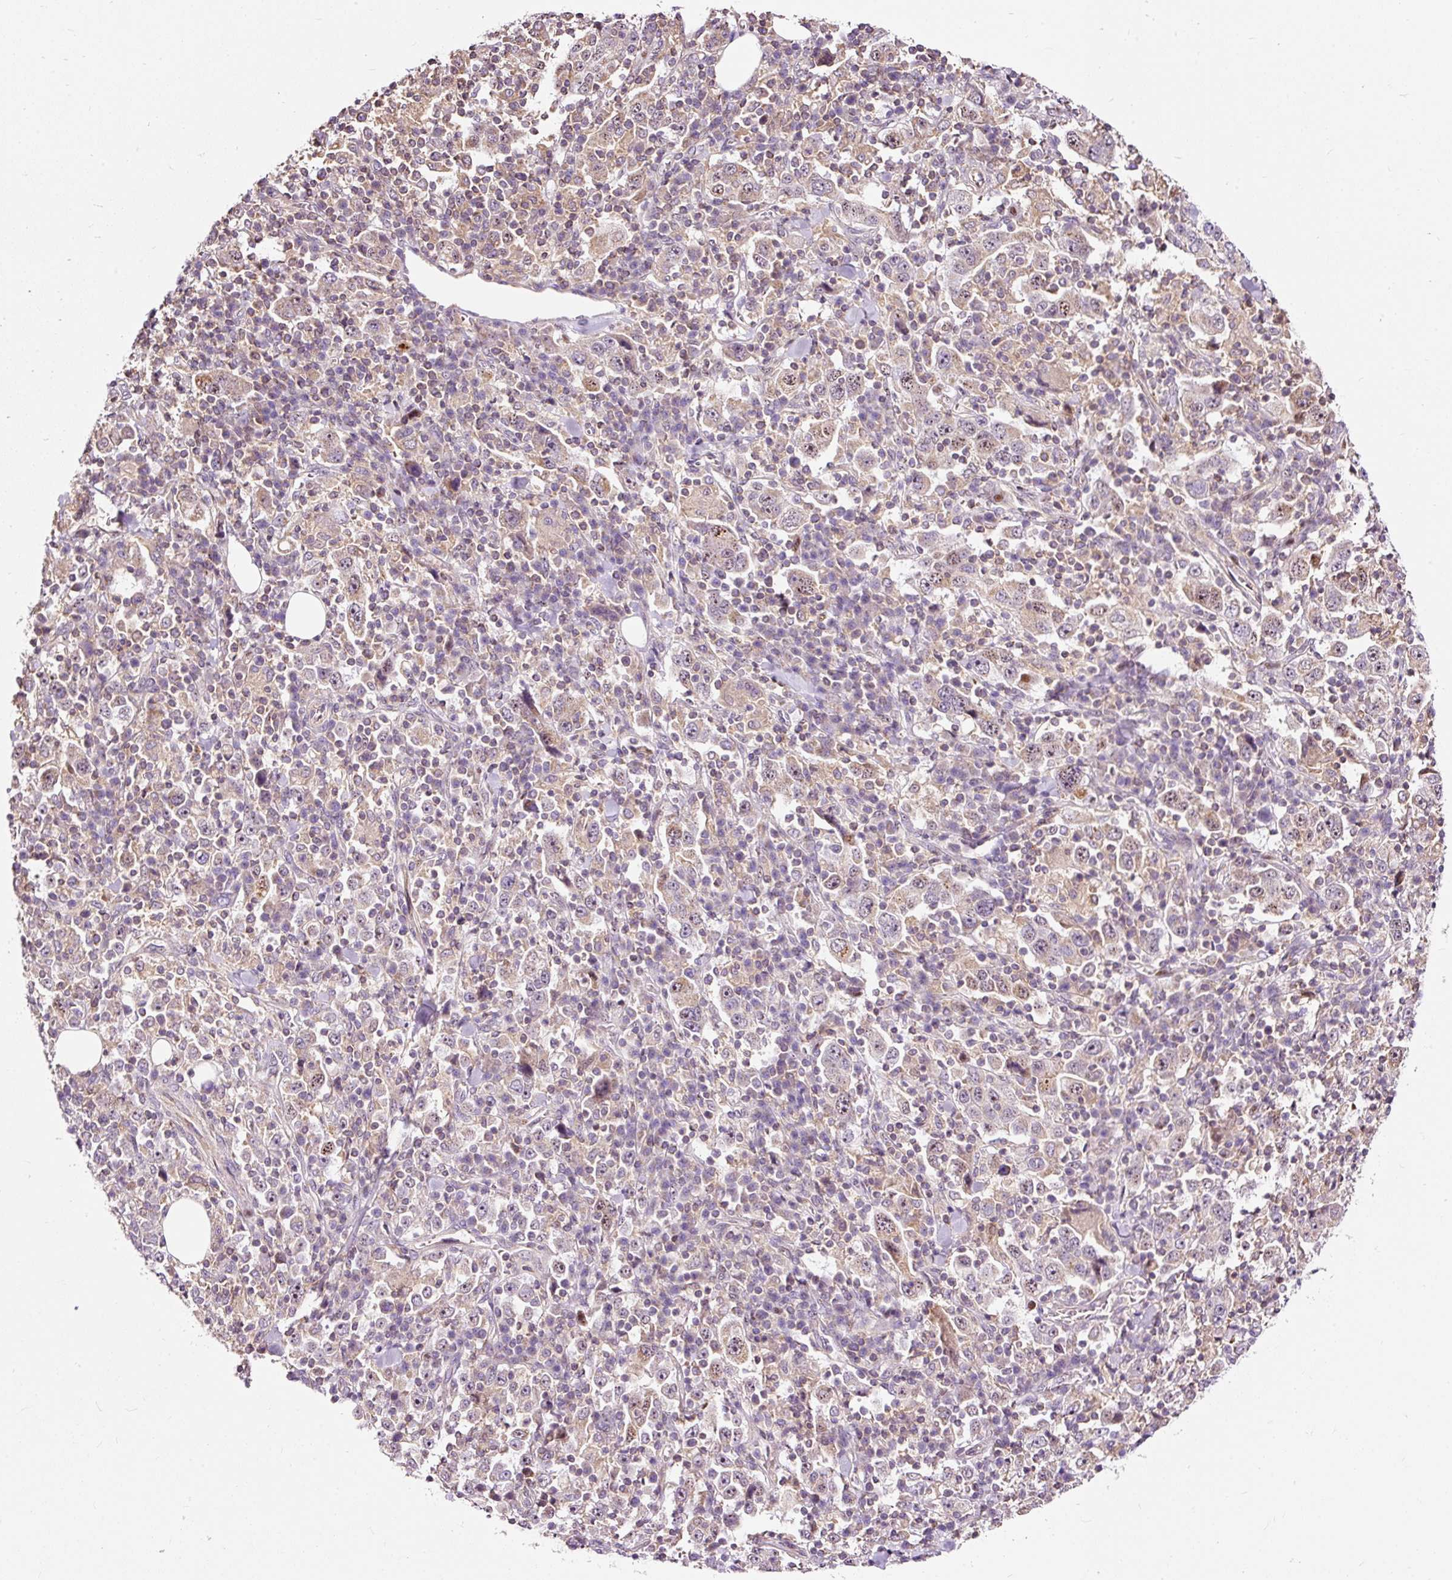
{"staining": {"intensity": "weak", "quantity": "25%-75%", "location": "cytoplasmic/membranous,nuclear"}, "tissue": "stomach cancer", "cell_type": "Tumor cells", "image_type": "cancer", "snomed": [{"axis": "morphology", "description": "Normal tissue, NOS"}, {"axis": "morphology", "description": "Adenocarcinoma, NOS"}, {"axis": "topography", "description": "Stomach, upper"}, {"axis": "topography", "description": "Stomach"}], "caption": "Human stomach cancer stained with a brown dye displays weak cytoplasmic/membranous and nuclear positive positivity in approximately 25%-75% of tumor cells.", "gene": "BOLA3", "patient": {"sex": "male", "age": 59}}